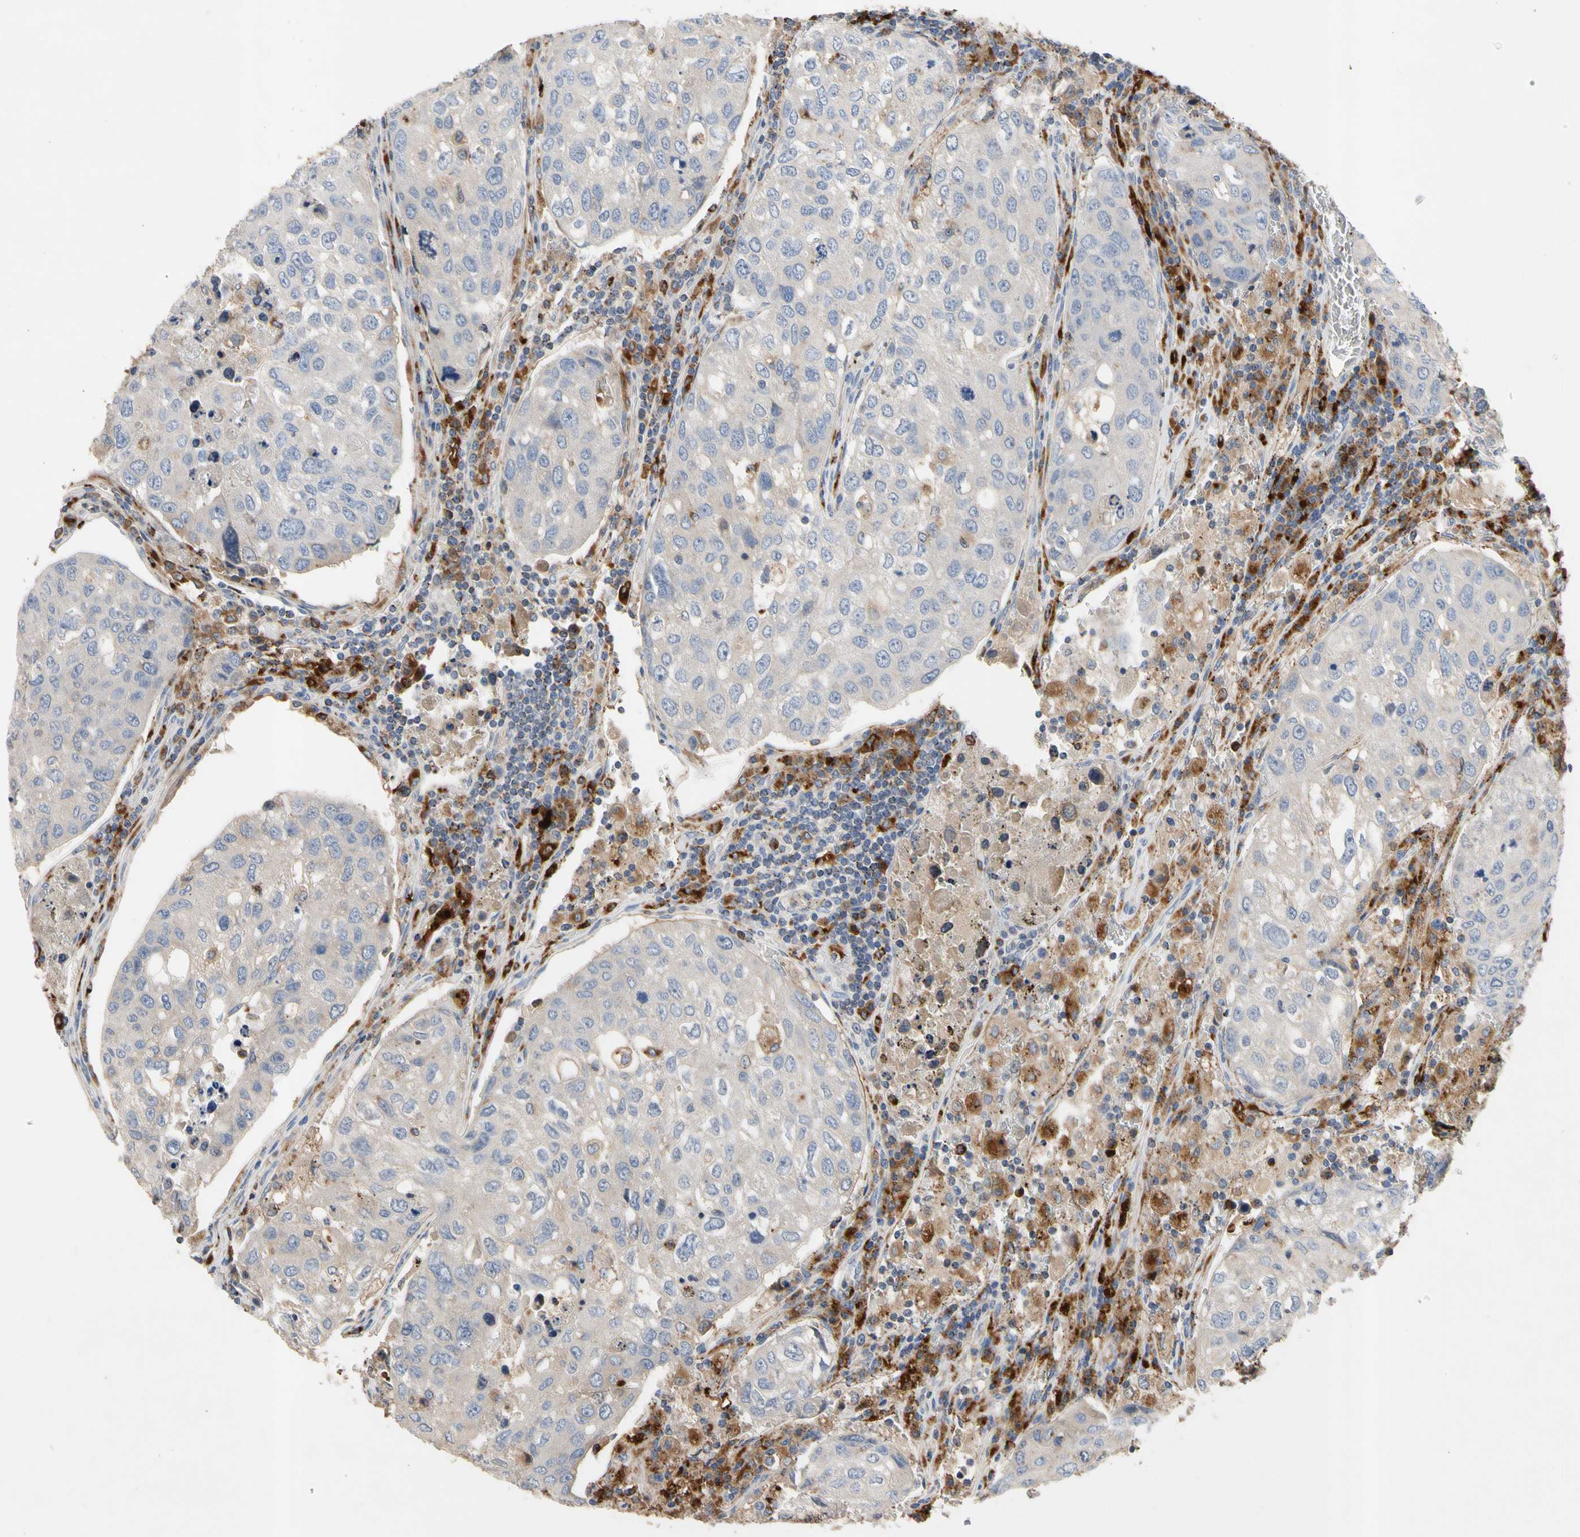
{"staining": {"intensity": "negative", "quantity": "none", "location": "none"}, "tissue": "urothelial cancer", "cell_type": "Tumor cells", "image_type": "cancer", "snomed": [{"axis": "morphology", "description": "Urothelial carcinoma, High grade"}, {"axis": "topography", "description": "Lymph node"}, {"axis": "topography", "description": "Urinary bladder"}], "caption": "IHC of human urothelial carcinoma (high-grade) shows no expression in tumor cells. The staining was performed using DAB (3,3'-diaminobenzidine) to visualize the protein expression in brown, while the nuclei were stained in blue with hematoxylin (Magnification: 20x).", "gene": "ADA2", "patient": {"sex": "male", "age": 51}}